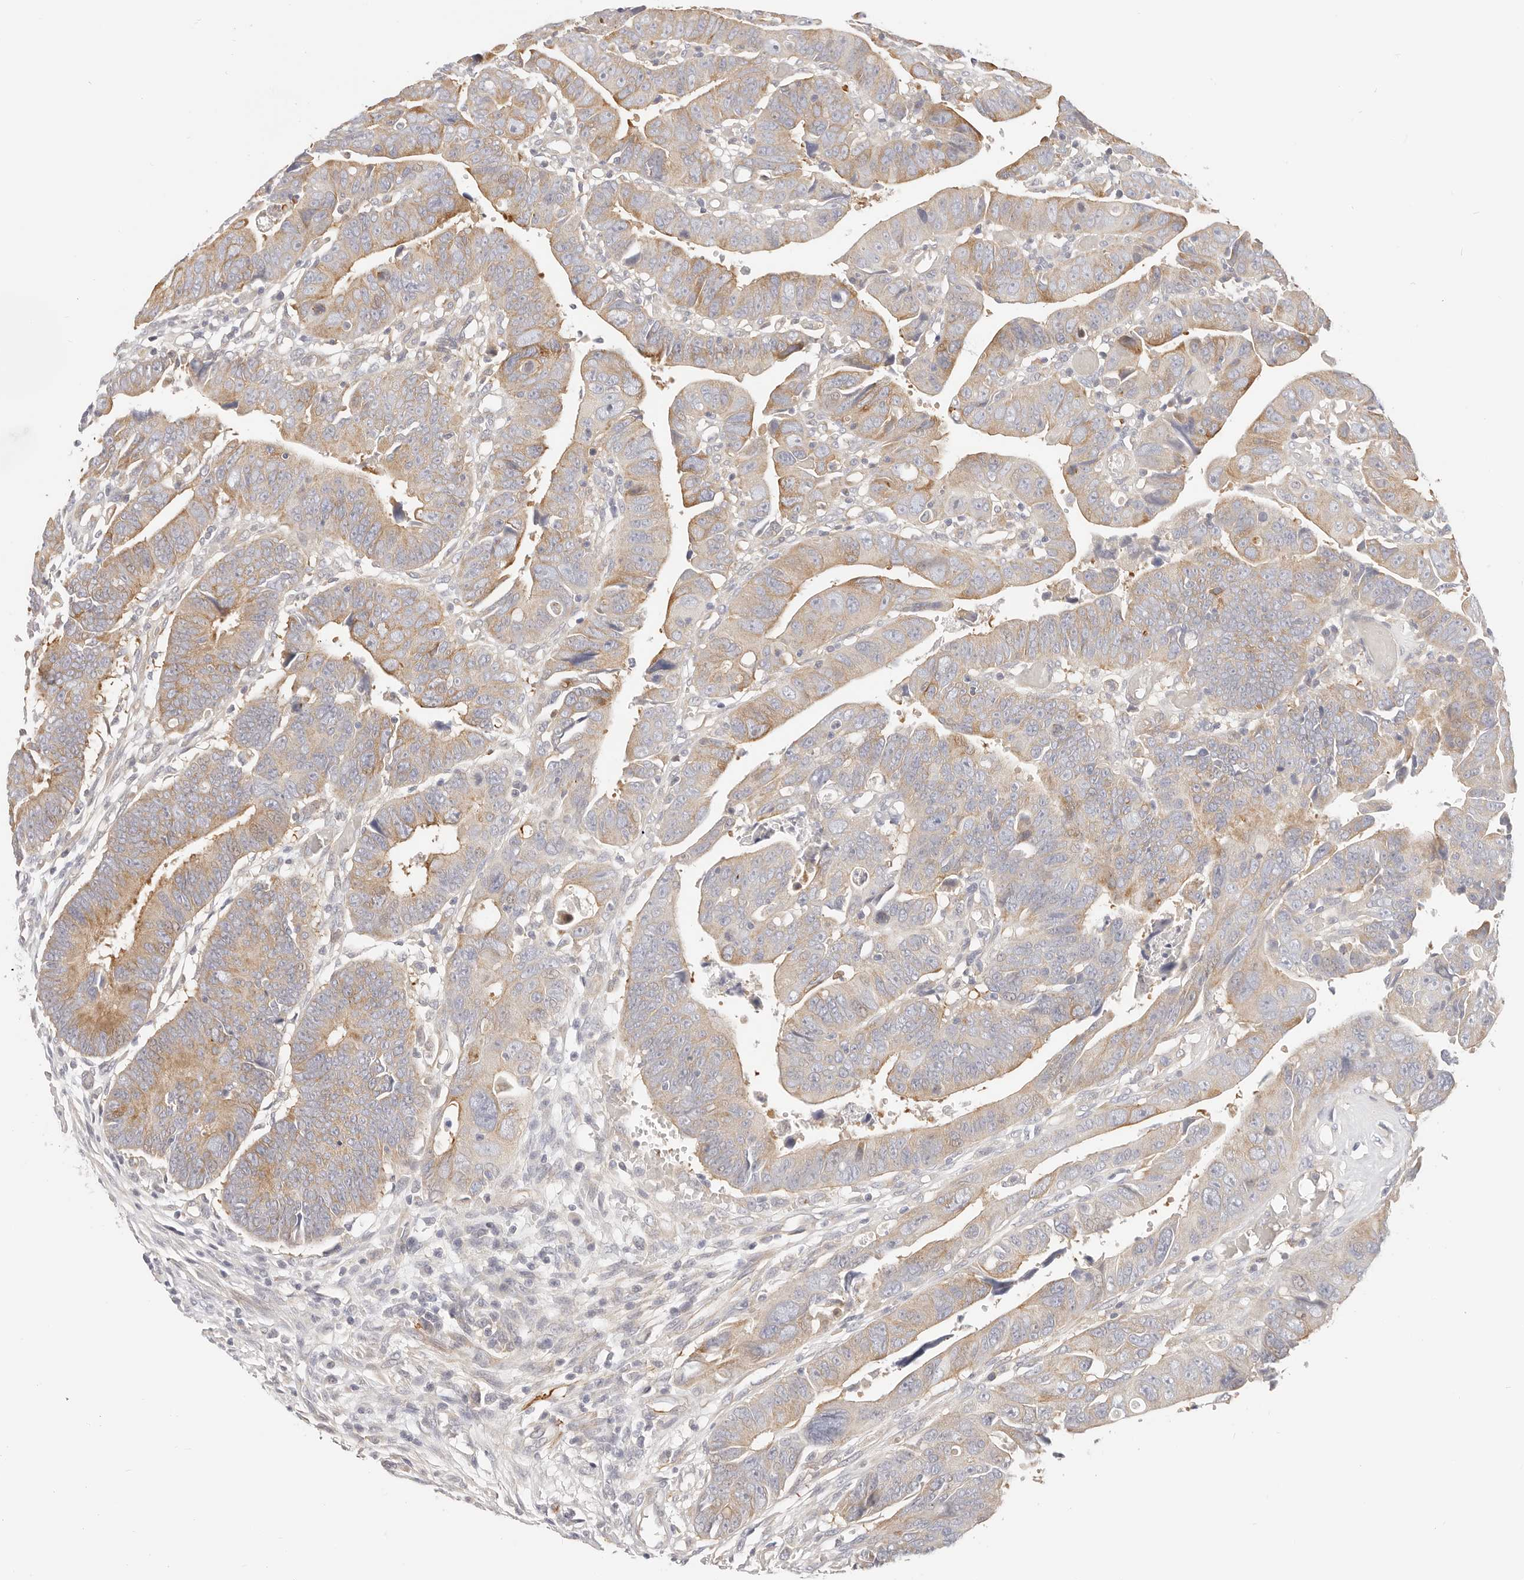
{"staining": {"intensity": "moderate", "quantity": "25%-75%", "location": "cytoplasmic/membranous"}, "tissue": "colorectal cancer", "cell_type": "Tumor cells", "image_type": "cancer", "snomed": [{"axis": "morphology", "description": "Adenocarcinoma, NOS"}, {"axis": "topography", "description": "Rectum"}], "caption": "Immunohistochemistry image of human colorectal adenocarcinoma stained for a protein (brown), which reveals medium levels of moderate cytoplasmic/membranous staining in about 25%-75% of tumor cells.", "gene": "DTNBP1", "patient": {"sex": "female", "age": 65}}